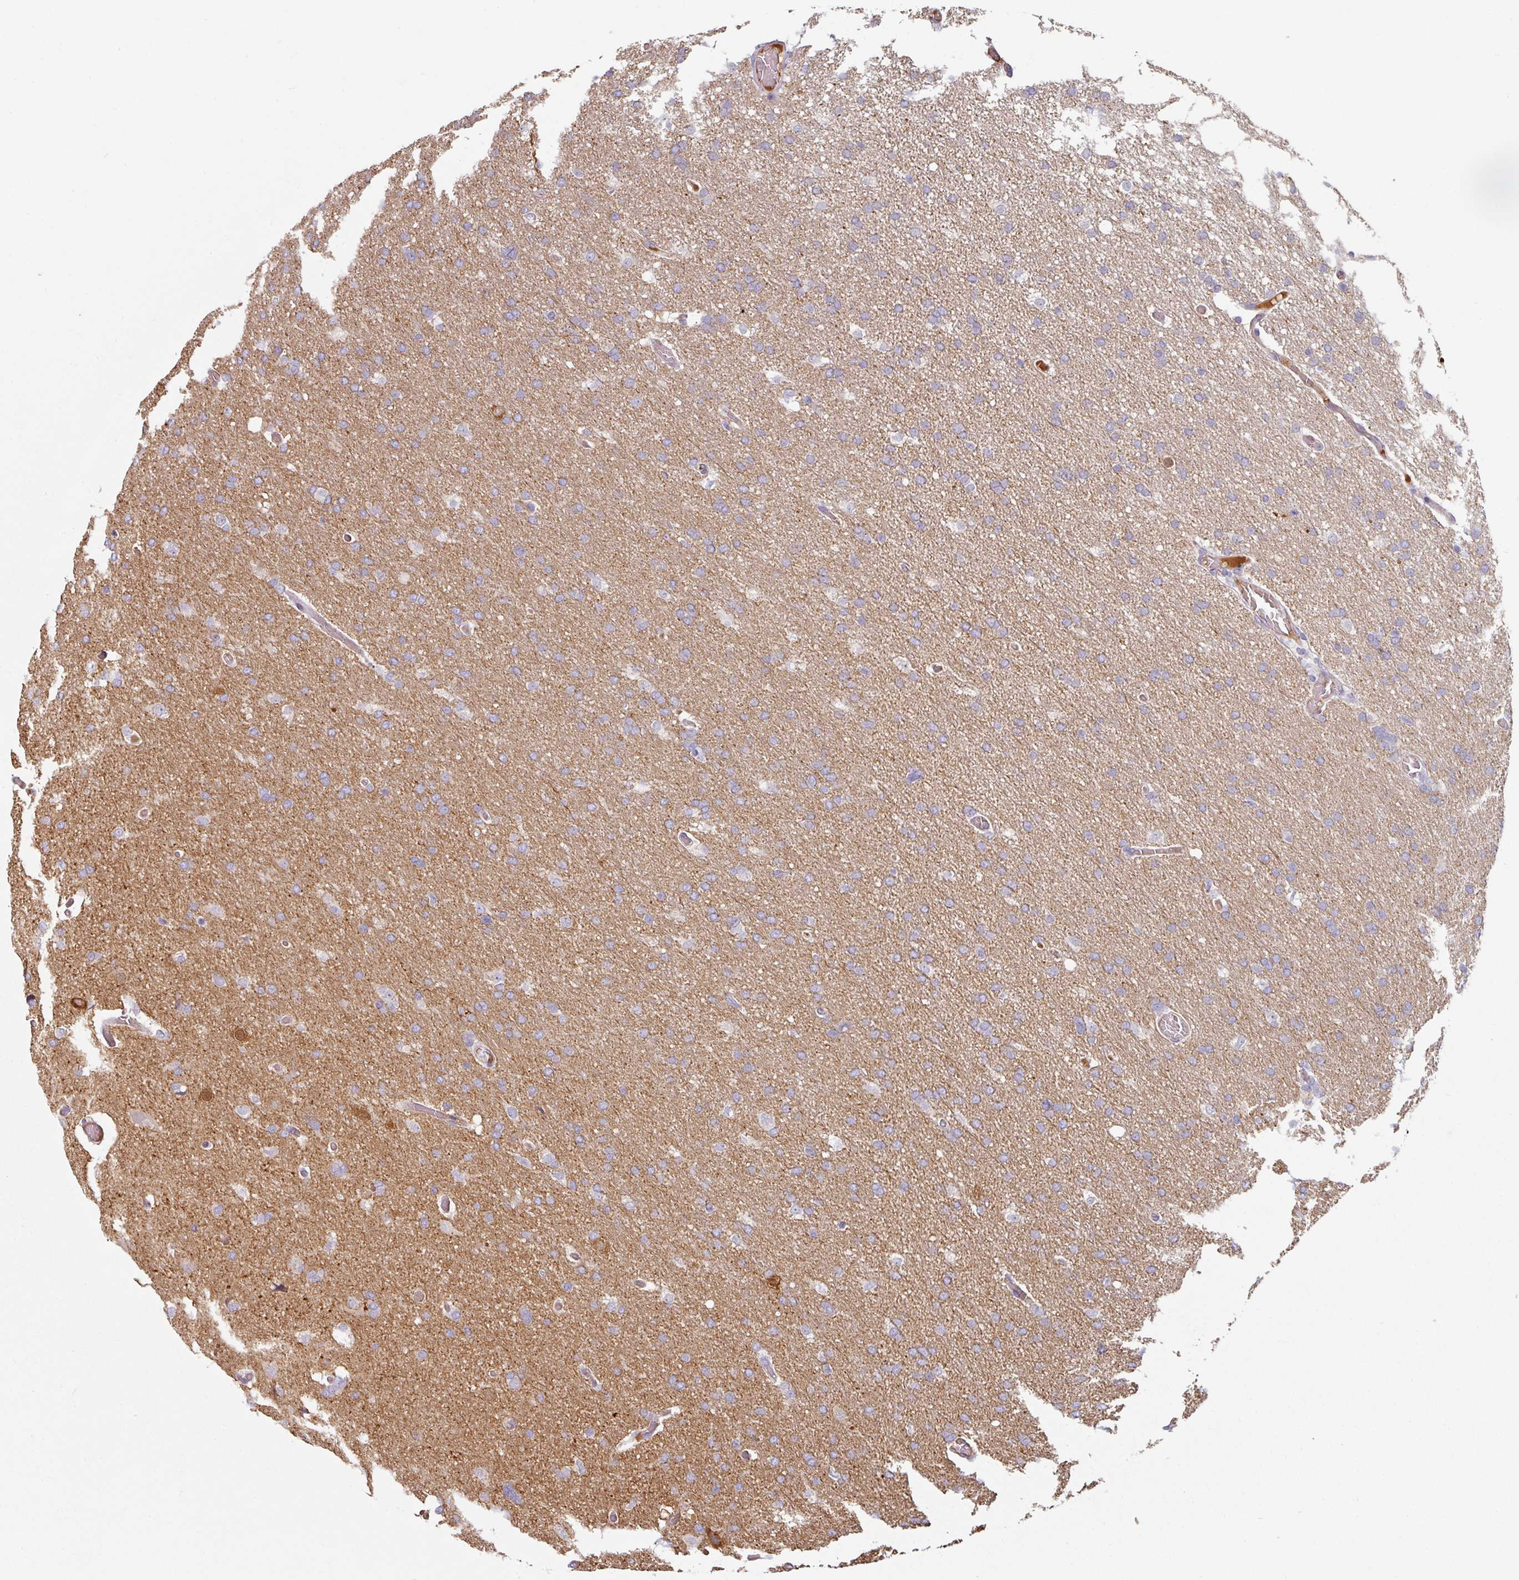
{"staining": {"intensity": "negative", "quantity": "none", "location": "none"}, "tissue": "glioma", "cell_type": "Tumor cells", "image_type": "cancer", "snomed": [{"axis": "morphology", "description": "Glioma, malignant, High grade"}, {"axis": "topography", "description": "Cerebral cortex"}], "caption": "Tumor cells are negative for protein expression in human glioma. The staining was performed using DAB (3,3'-diaminobenzidine) to visualize the protein expression in brown, while the nuclei were stained in blue with hematoxylin (Magnification: 20x).", "gene": "CEP78", "patient": {"sex": "female", "age": 36}}